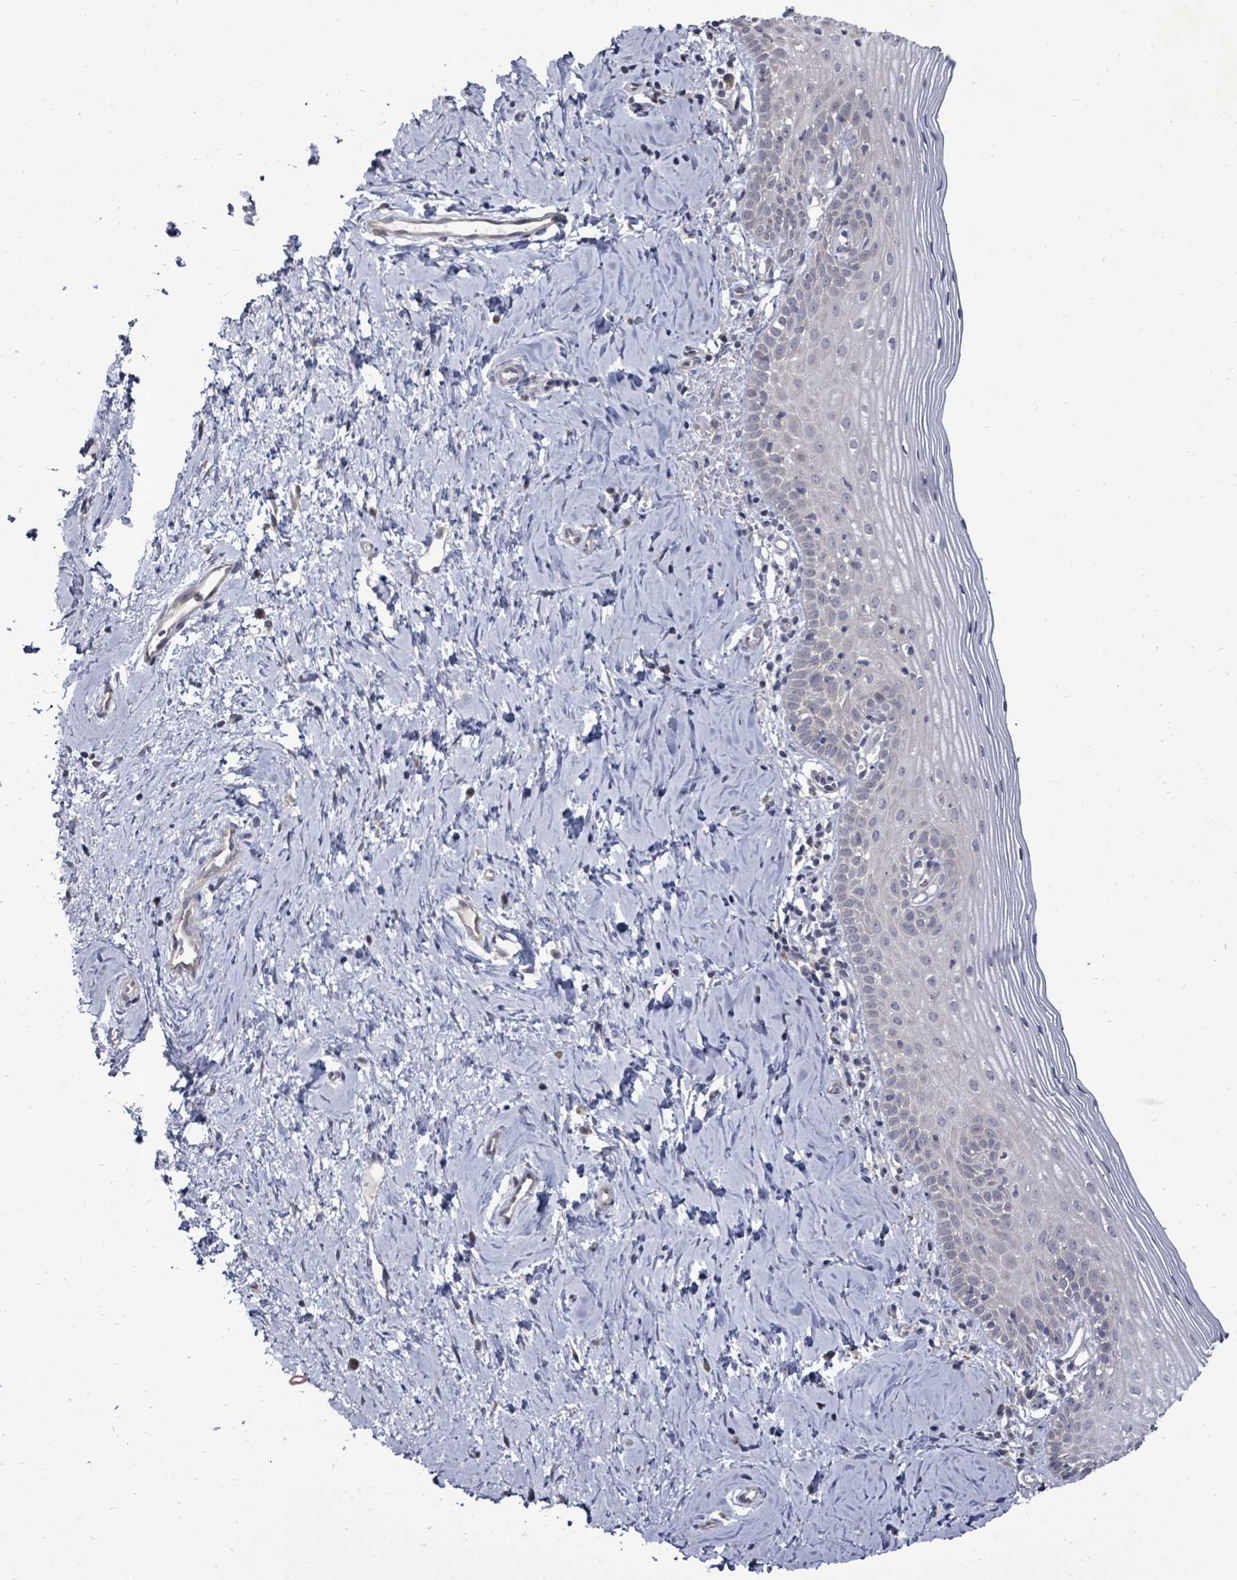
{"staining": {"intensity": "negative", "quantity": "none", "location": "none"}, "tissue": "cervix", "cell_type": "Glandular cells", "image_type": "normal", "snomed": [{"axis": "morphology", "description": "Normal tissue, NOS"}, {"axis": "topography", "description": "Cervix"}], "caption": "A photomicrograph of cervix stained for a protein exhibits no brown staining in glandular cells. The staining is performed using DAB (3,3'-diaminobenzidine) brown chromogen with nuclei counter-stained in using hematoxylin.", "gene": "POMGNT2", "patient": {"sex": "female", "age": 44}}